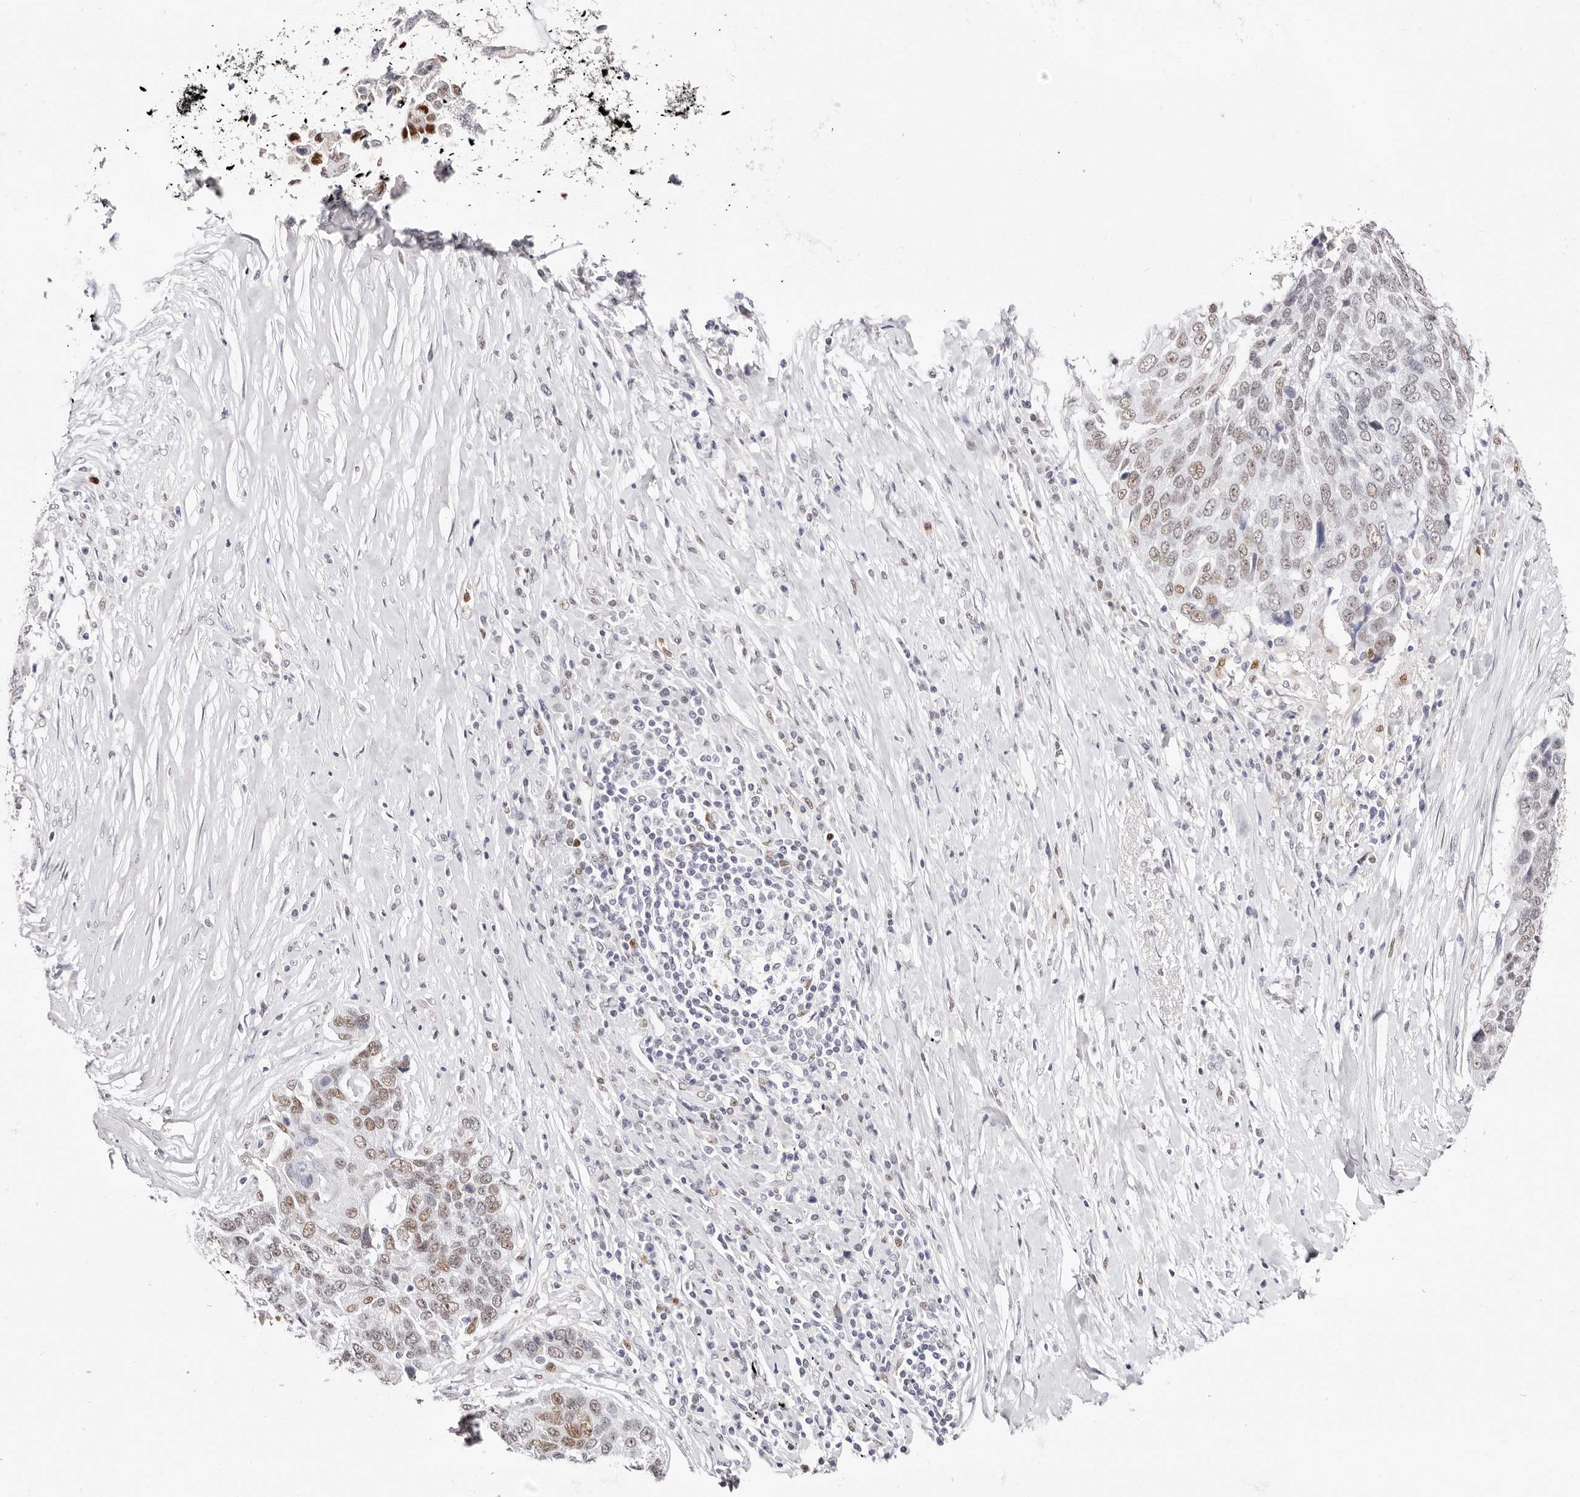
{"staining": {"intensity": "weak", "quantity": "25%-75%", "location": "nuclear"}, "tissue": "lung cancer", "cell_type": "Tumor cells", "image_type": "cancer", "snomed": [{"axis": "morphology", "description": "Squamous cell carcinoma, NOS"}, {"axis": "topography", "description": "Lung"}], "caption": "High-power microscopy captured an immunohistochemistry (IHC) histopathology image of lung cancer (squamous cell carcinoma), revealing weak nuclear expression in approximately 25%-75% of tumor cells.", "gene": "TKT", "patient": {"sex": "male", "age": 66}}